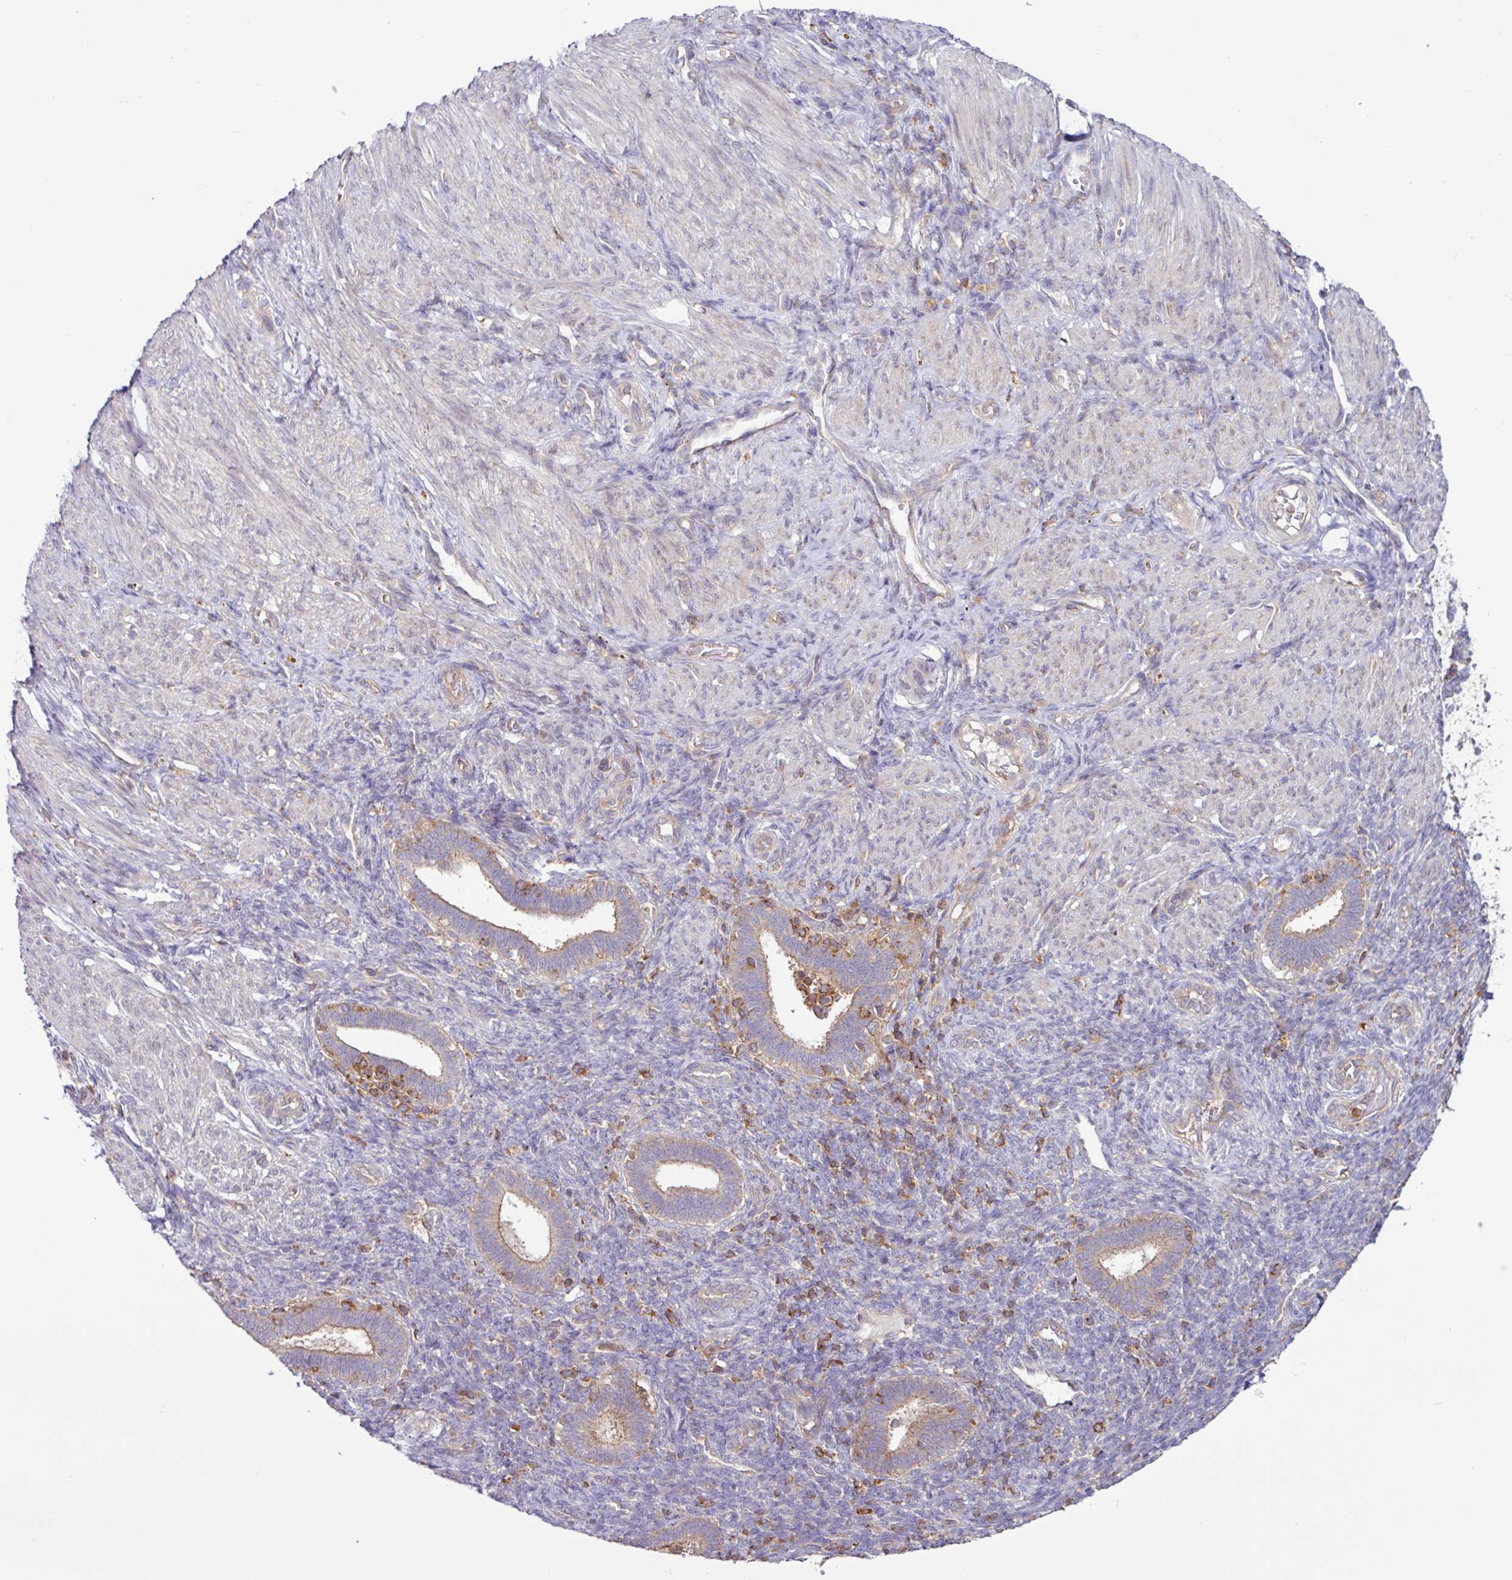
{"staining": {"intensity": "negative", "quantity": "none", "location": "none"}, "tissue": "endometrium", "cell_type": "Cells in endometrial stroma", "image_type": "normal", "snomed": [{"axis": "morphology", "description": "Normal tissue, NOS"}, {"axis": "topography", "description": "Endometrium"}], "caption": "Immunohistochemical staining of unremarkable endometrium shows no significant expression in cells in endometrial stroma. (IHC, brightfield microscopy, high magnification).", "gene": "ACTR3B", "patient": {"sex": "female", "age": 34}}